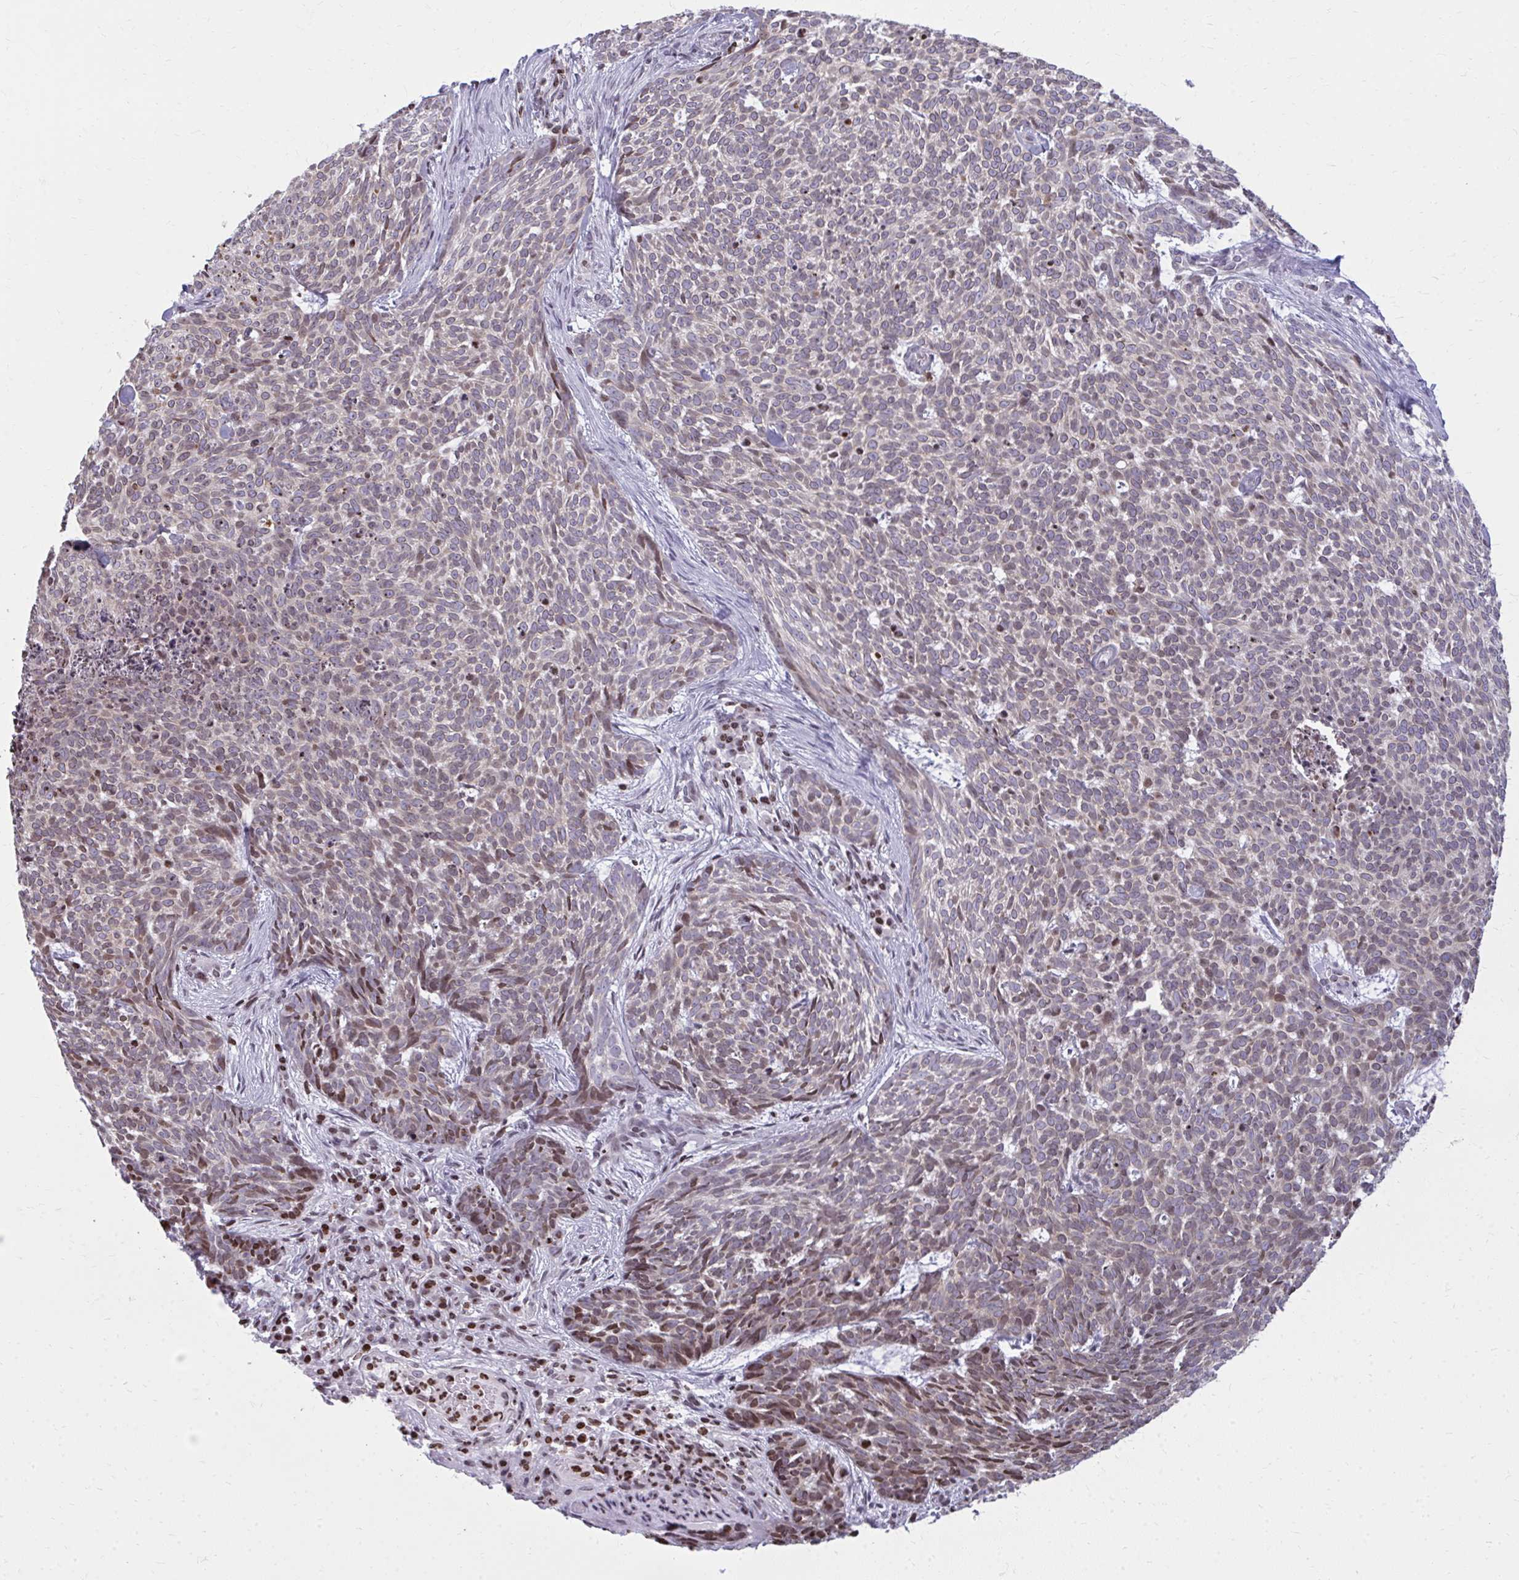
{"staining": {"intensity": "moderate", "quantity": "25%-75%", "location": "nuclear"}, "tissue": "skin cancer", "cell_type": "Tumor cells", "image_type": "cancer", "snomed": [{"axis": "morphology", "description": "Basal cell carcinoma"}, {"axis": "topography", "description": "Skin"}], "caption": "DAB immunohistochemical staining of skin basal cell carcinoma reveals moderate nuclear protein positivity in about 25%-75% of tumor cells.", "gene": "AP5M1", "patient": {"sex": "female", "age": 93}}